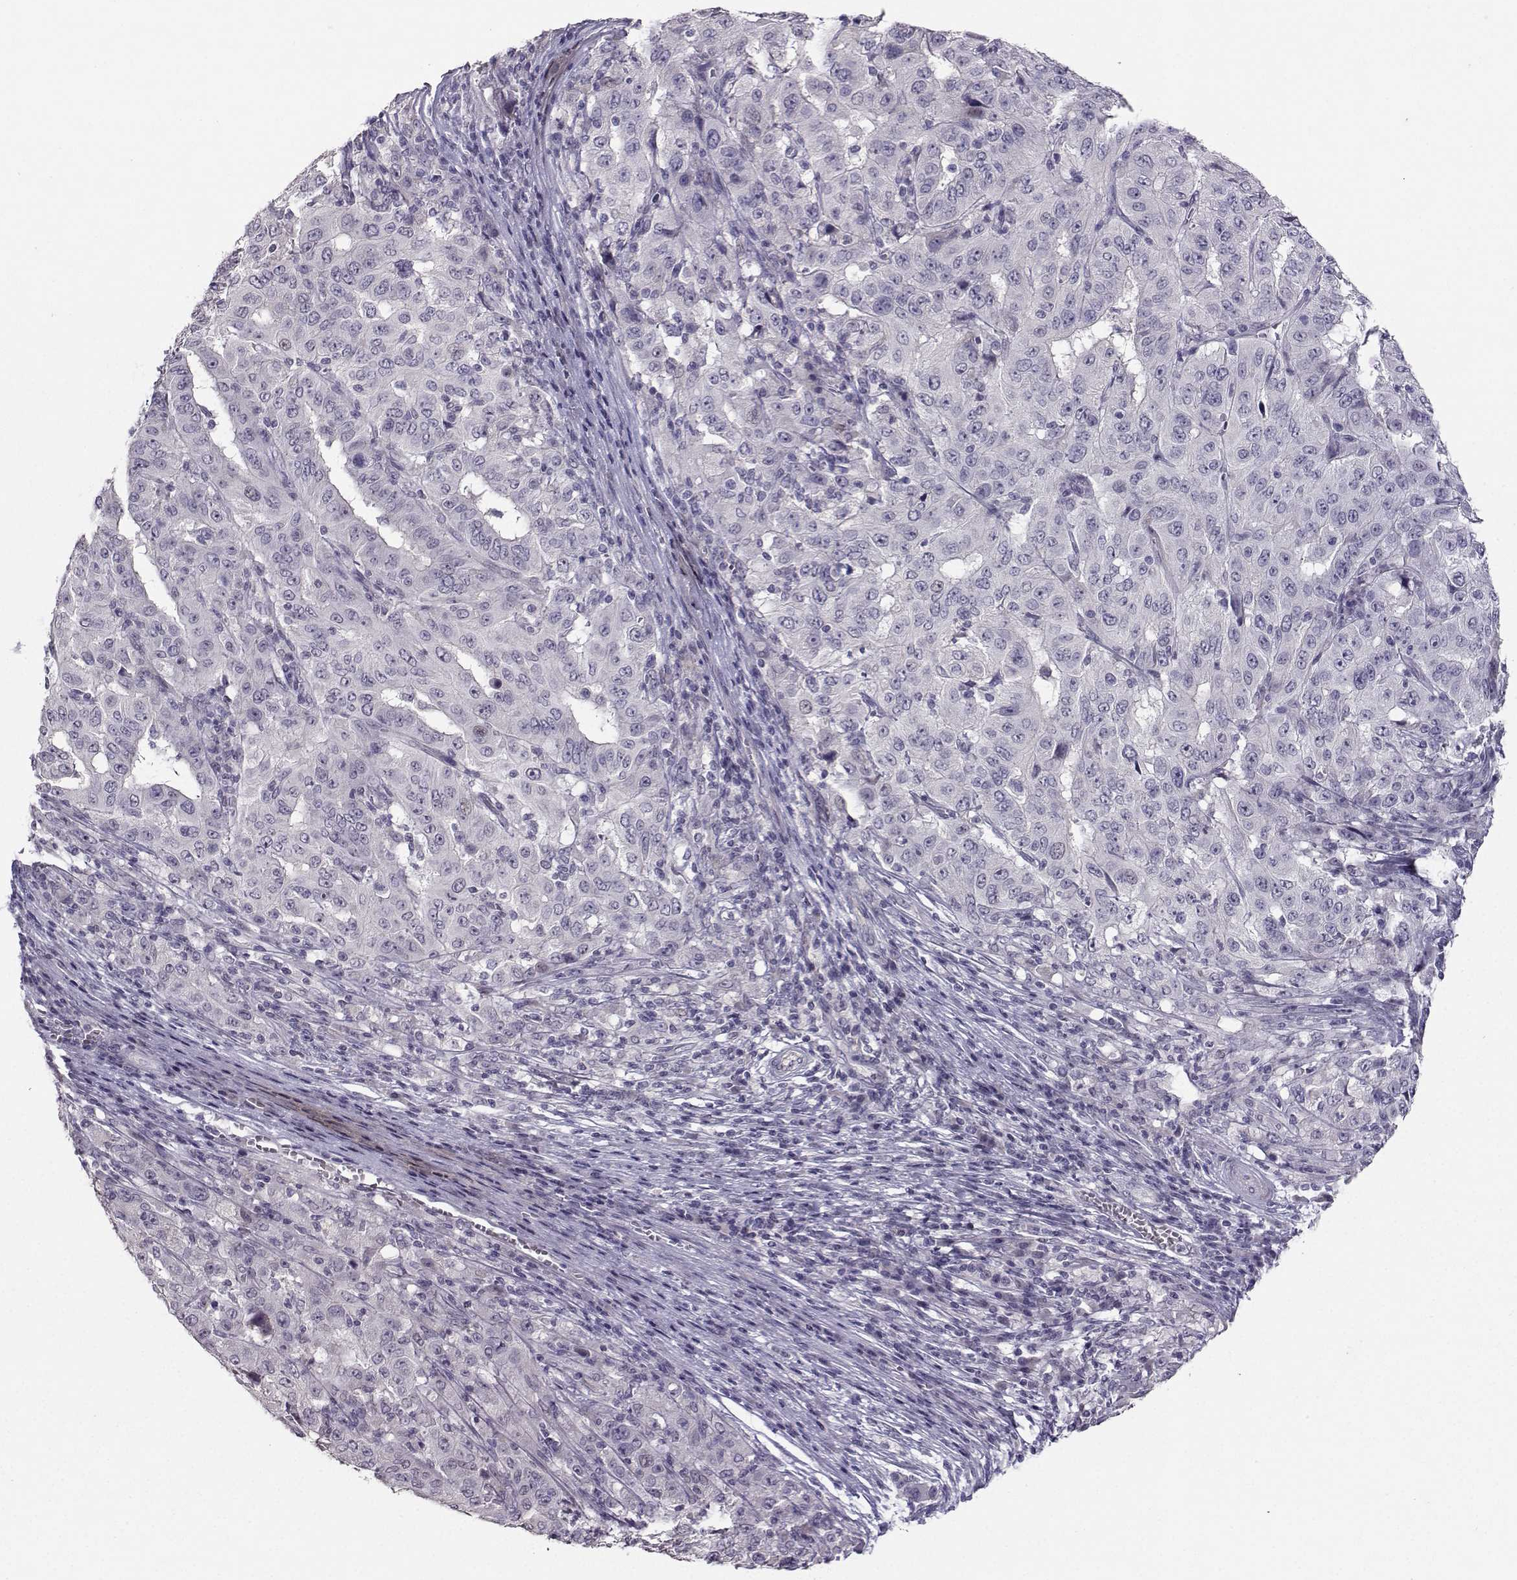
{"staining": {"intensity": "negative", "quantity": "none", "location": "none"}, "tissue": "pancreatic cancer", "cell_type": "Tumor cells", "image_type": "cancer", "snomed": [{"axis": "morphology", "description": "Adenocarcinoma, NOS"}, {"axis": "topography", "description": "Pancreas"}], "caption": "IHC of pancreatic cancer reveals no staining in tumor cells.", "gene": "CARTPT", "patient": {"sex": "male", "age": 63}}